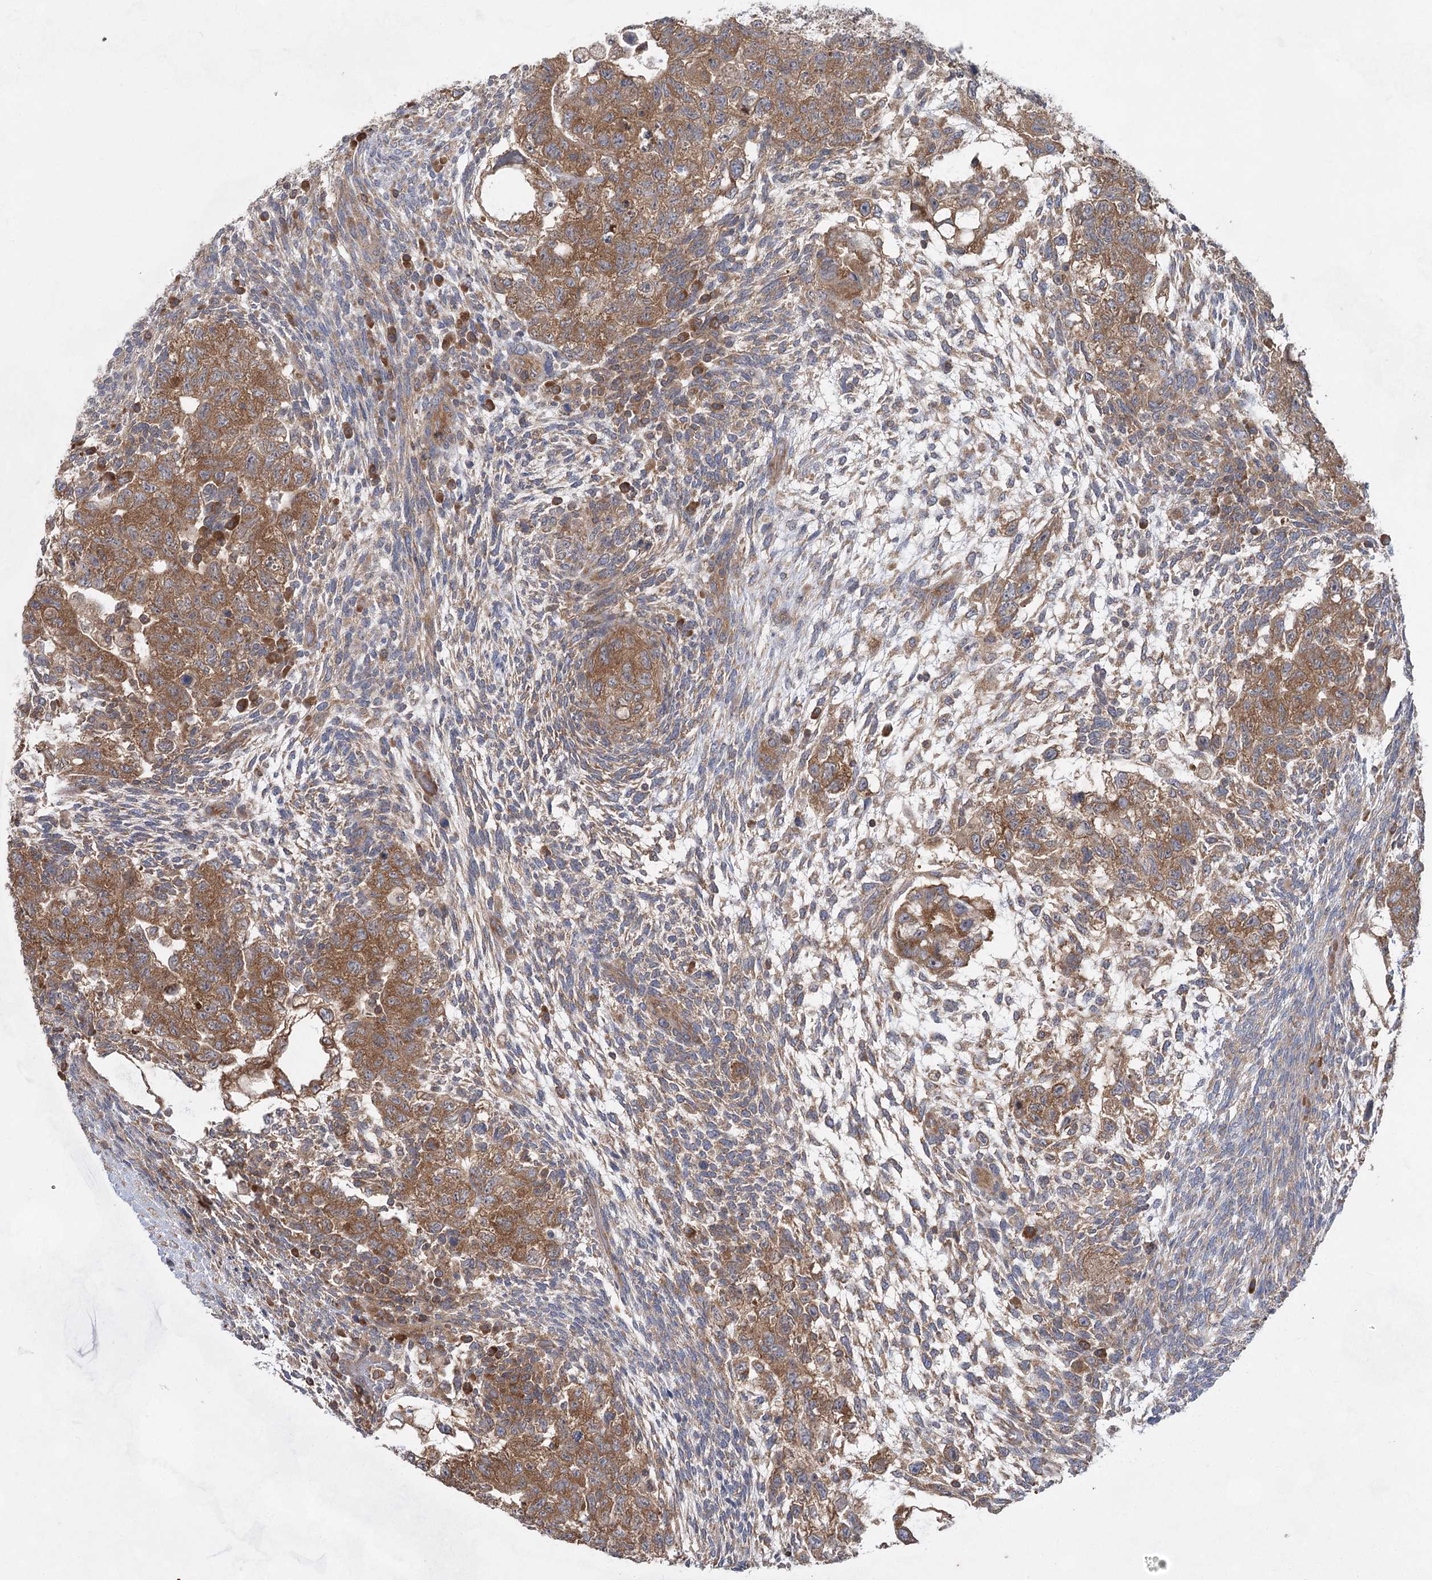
{"staining": {"intensity": "moderate", "quantity": ">75%", "location": "cytoplasmic/membranous"}, "tissue": "testis cancer", "cell_type": "Tumor cells", "image_type": "cancer", "snomed": [{"axis": "morphology", "description": "Normal tissue, NOS"}, {"axis": "morphology", "description": "Carcinoma, Embryonal, NOS"}, {"axis": "topography", "description": "Testis"}], "caption": "Immunohistochemical staining of human testis cancer demonstrates medium levels of moderate cytoplasmic/membranous protein positivity in approximately >75% of tumor cells. (Stains: DAB in brown, nuclei in blue, Microscopy: brightfield microscopy at high magnification).", "gene": "EIF3A", "patient": {"sex": "male", "age": 36}}